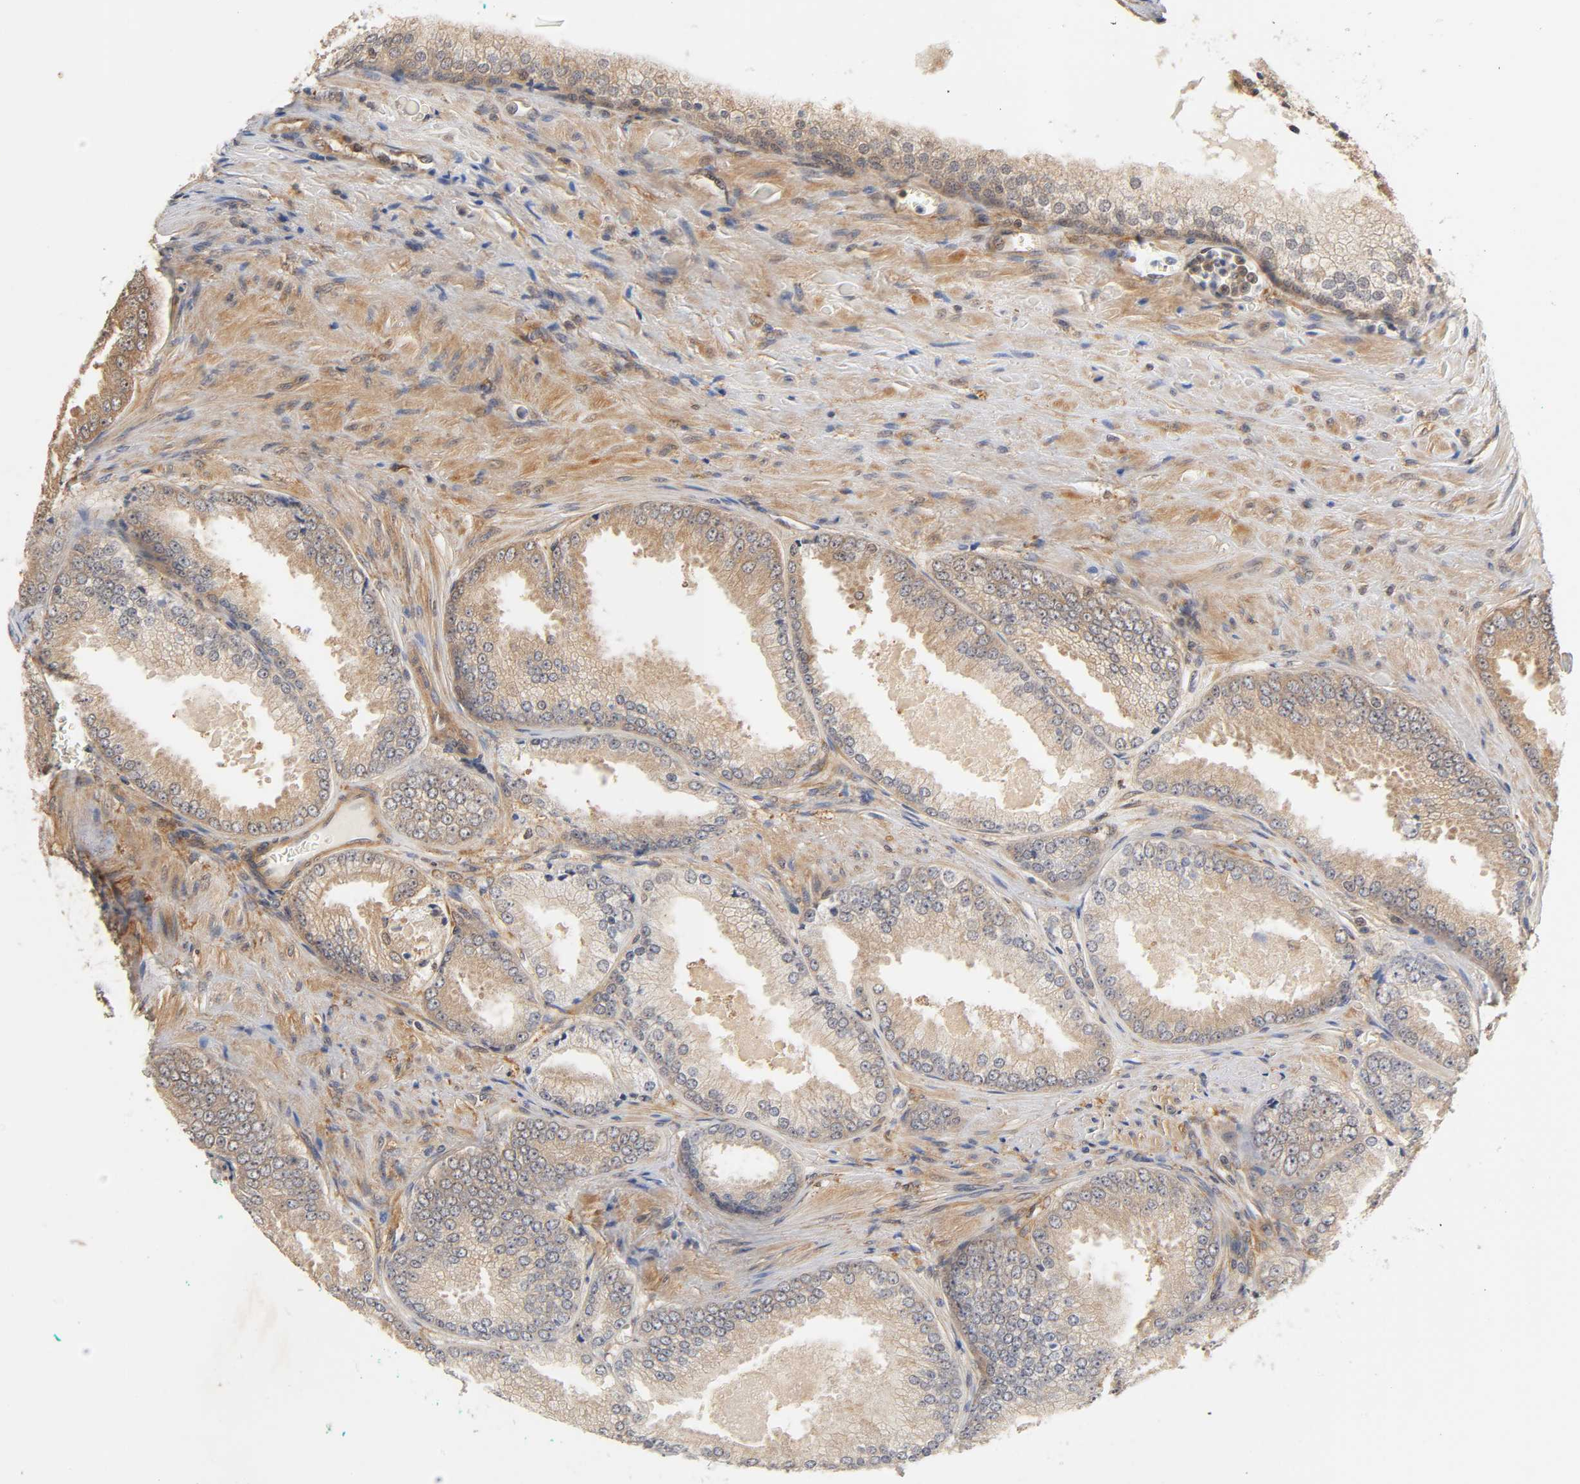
{"staining": {"intensity": "weak", "quantity": ">75%", "location": "cytoplasmic/membranous"}, "tissue": "prostate cancer", "cell_type": "Tumor cells", "image_type": "cancer", "snomed": [{"axis": "morphology", "description": "Adenocarcinoma, High grade"}, {"axis": "topography", "description": "Prostate"}], "caption": "Prostate cancer stained for a protein displays weak cytoplasmic/membranous positivity in tumor cells.", "gene": "PDE5A", "patient": {"sex": "male", "age": 61}}